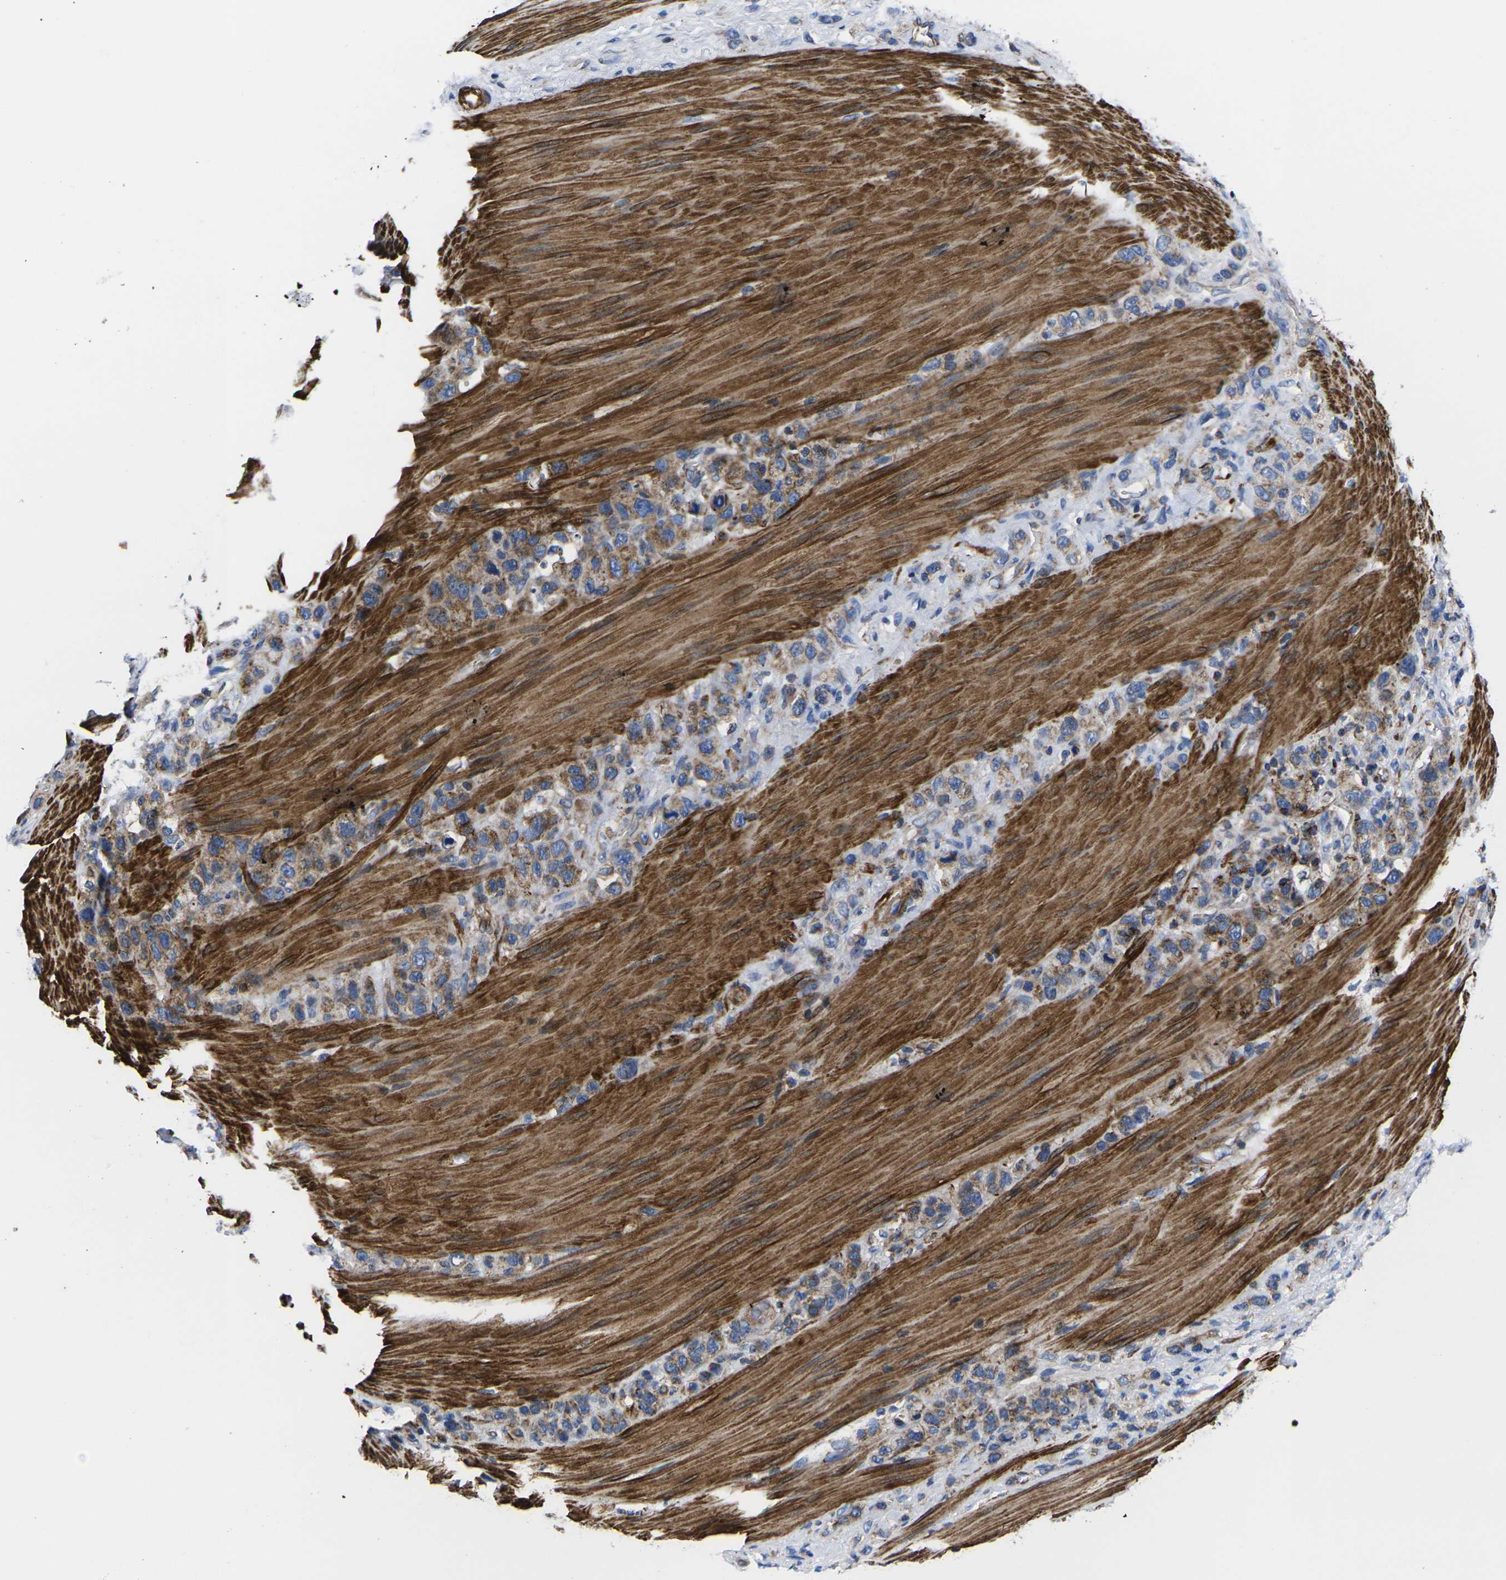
{"staining": {"intensity": "moderate", "quantity": "25%-75%", "location": "cytoplasmic/membranous"}, "tissue": "stomach cancer", "cell_type": "Tumor cells", "image_type": "cancer", "snomed": [{"axis": "morphology", "description": "Adenocarcinoma, NOS"}, {"axis": "morphology", "description": "Adenocarcinoma, High grade"}, {"axis": "topography", "description": "Stomach, upper"}, {"axis": "topography", "description": "Stomach, lower"}], "caption": "An IHC photomicrograph of neoplastic tissue is shown. Protein staining in brown labels moderate cytoplasmic/membranous positivity in stomach high-grade adenocarcinoma within tumor cells.", "gene": "GPR4", "patient": {"sex": "female", "age": 65}}